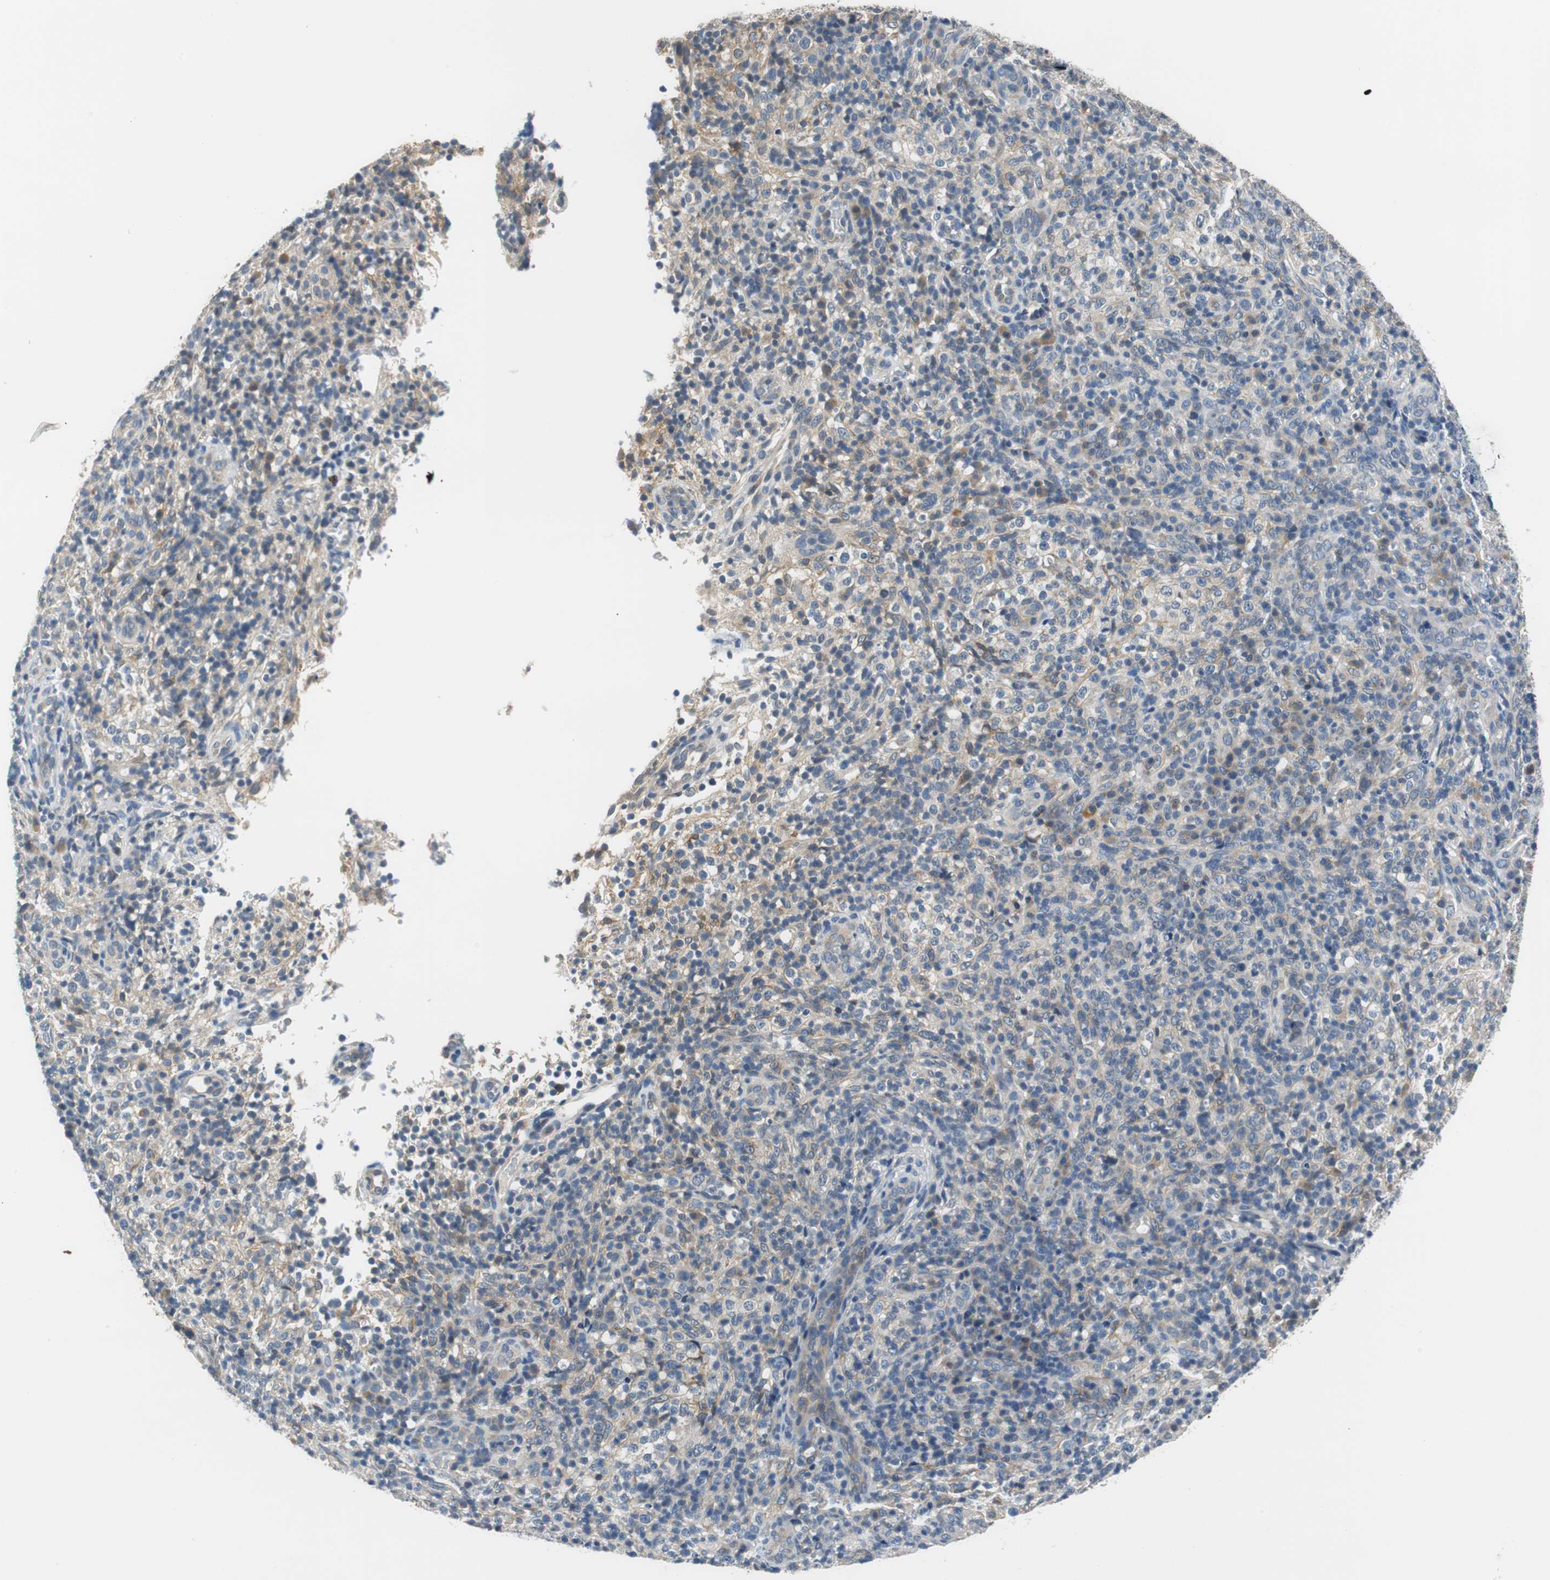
{"staining": {"intensity": "weak", "quantity": "25%-75%", "location": "cytoplasmic/membranous"}, "tissue": "lymphoma", "cell_type": "Tumor cells", "image_type": "cancer", "snomed": [{"axis": "morphology", "description": "Malignant lymphoma, non-Hodgkin's type, High grade"}, {"axis": "topography", "description": "Lymph node"}], "caption": "The immunohistochemical stain shows weak cytoplasmic/membranous staining in tumor cells of high-grade malignant lymphoma, non-Hodgkin's type tissue. (Brightfield microscopy of DAB IHC at high magnification).", "gene": "FADS2", "patient": {"sex": "female", "age": 76}}